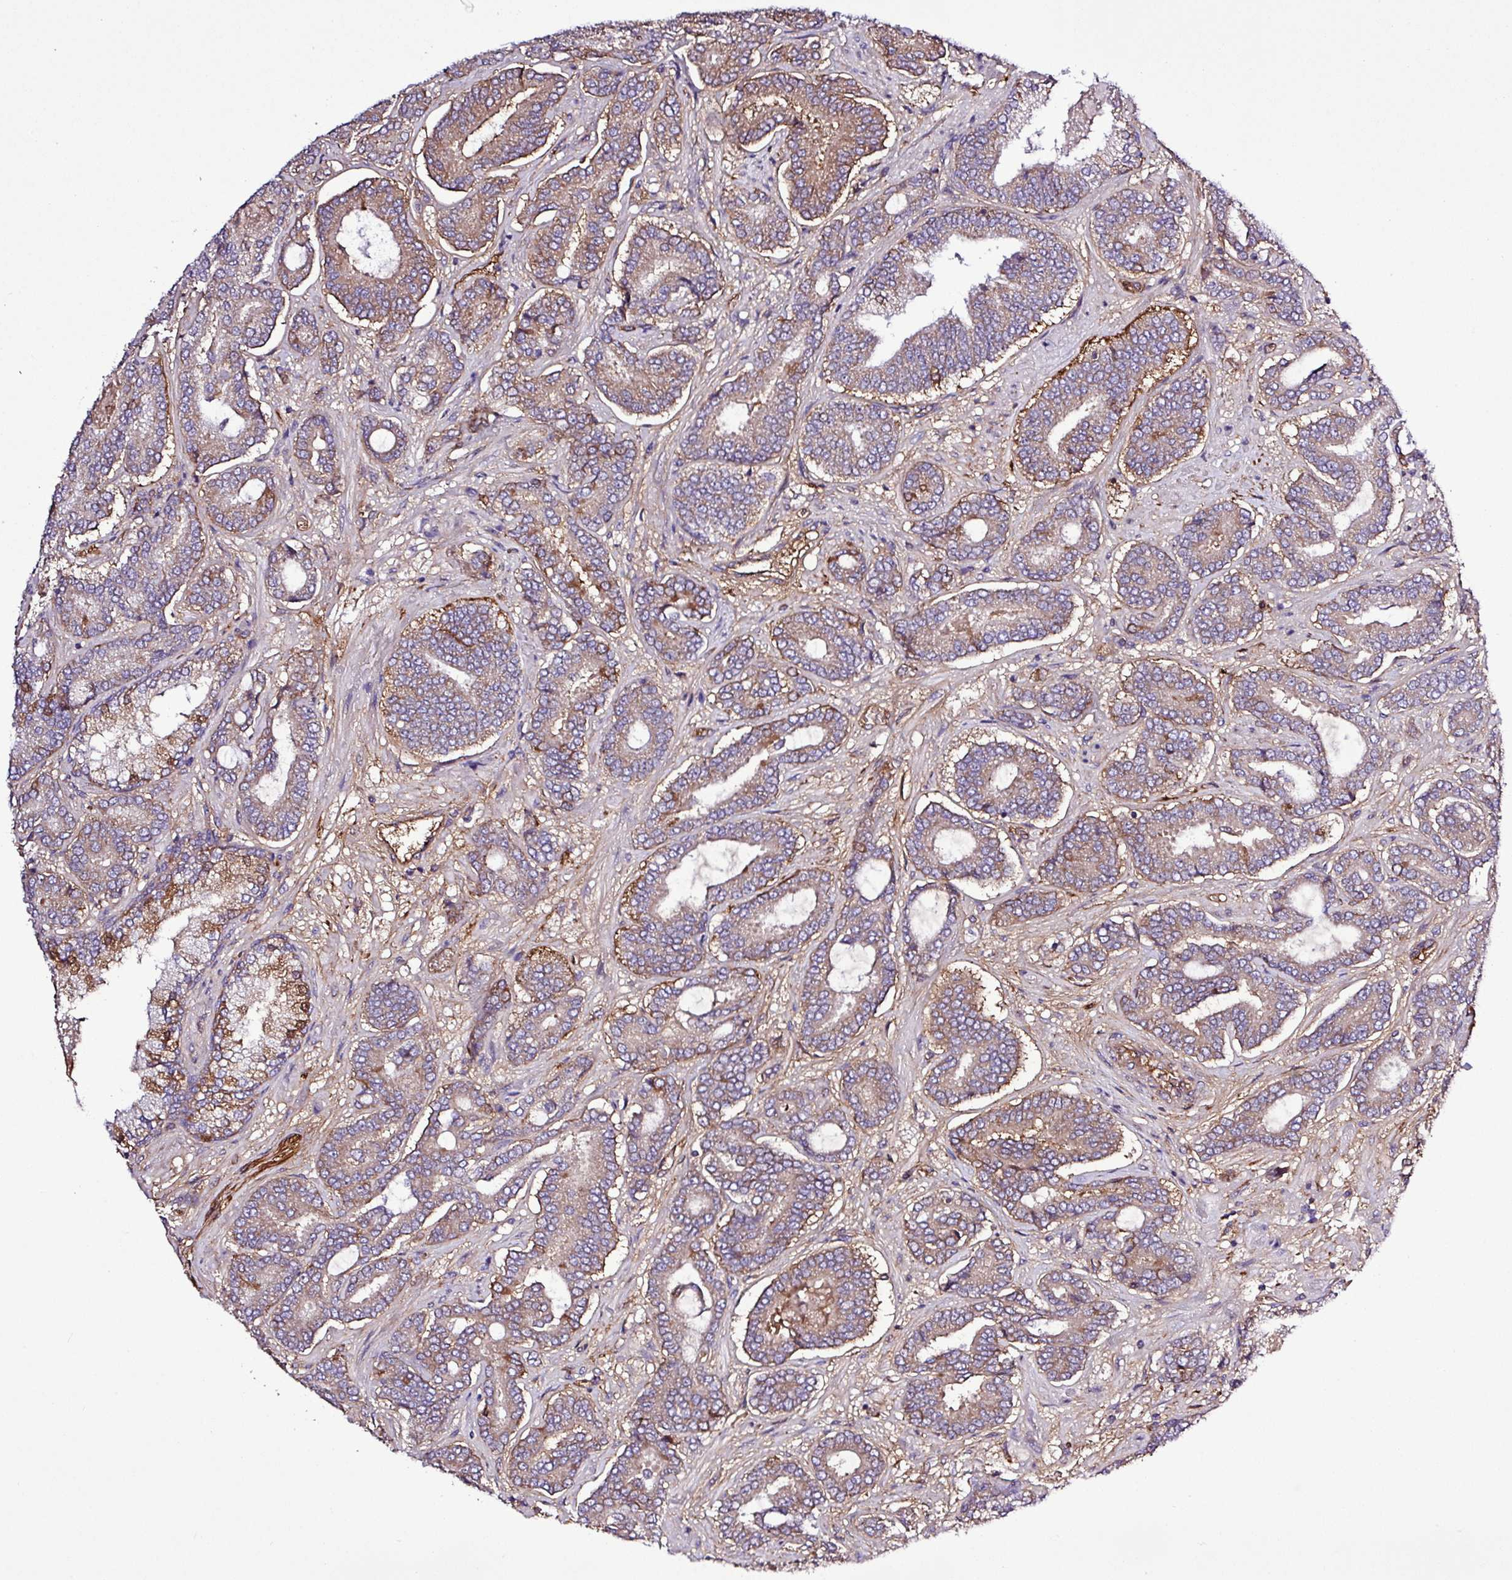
{"staining": {"intensity": "moderate", "quantity": ">75%", "location": "cytoplasmic/membranous"}, "tissue": "prostate cancer", "cell_type": "Tumor cells", "image_type": "cancer", "snomed": [{"axis": "morphology", "description": "Adenocarcinoma, Low grade"}, {"axis": "topography", "description": "Prostate and seminal vesicle, NOS"}], "caption": "An image showing moderate cytoplasmic/membranous positivity in about >75% of tumor cells in prostate cancer (low-grade adenocarcinoma), as visualized by brown immunohistochemical staining.", "gene": "CWH43", "patient": {"sex": "male", "age": 61}}